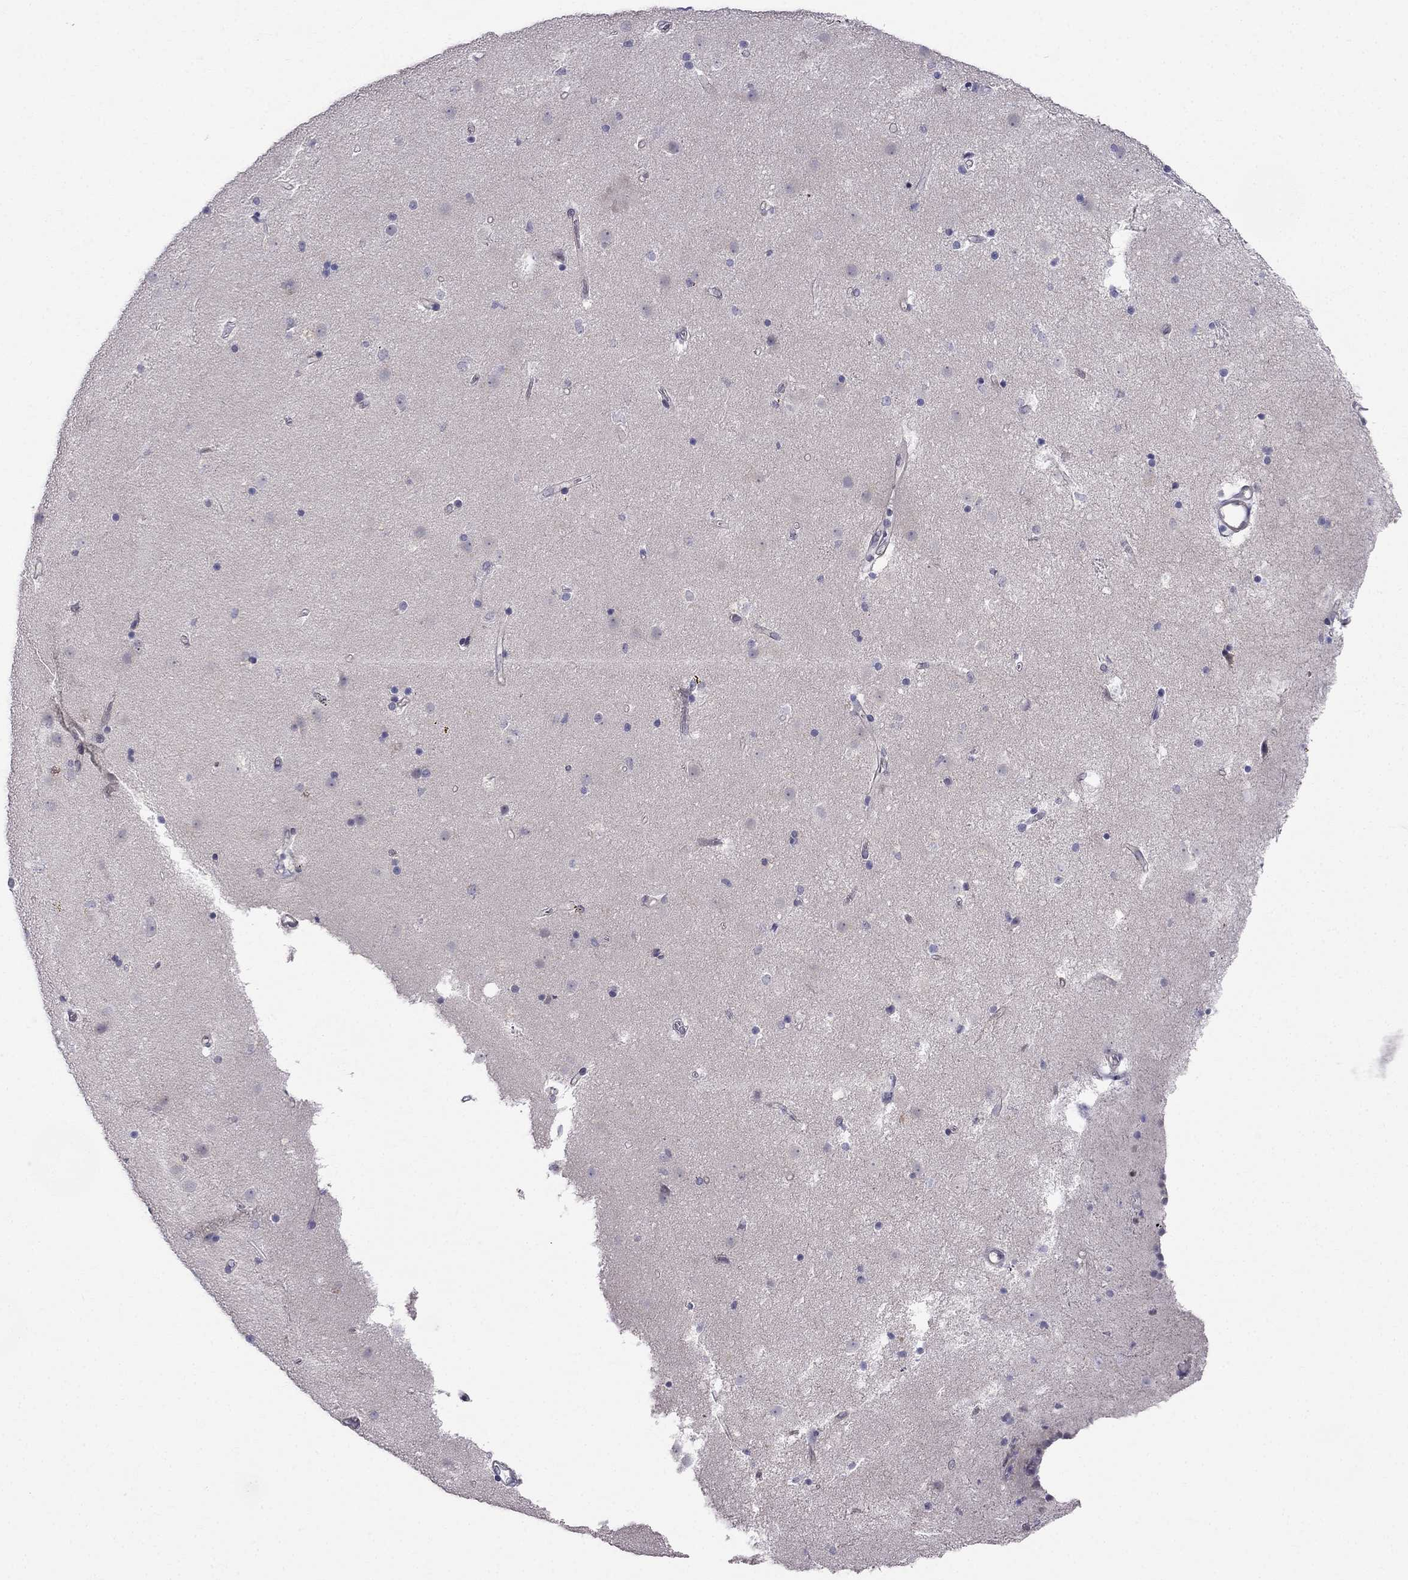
{"staining": {"intensity": "negative", "quantity": "none", "location": "none"}, "tissue": "caudate", "cell_type": "Glial cells", "image_type": "normal", "snomed": [{"axis": "morphology", "description": "Normal tissue, NOS"}, {"axis": "topography", "description": "Lateral ventricle wall"}], "caption": "Caudate stained for a protein using immunohistochemistry demonstrates no expression glial cells.", "gene": "BAG5", "patient": {"sex": "female", "age": 71}}